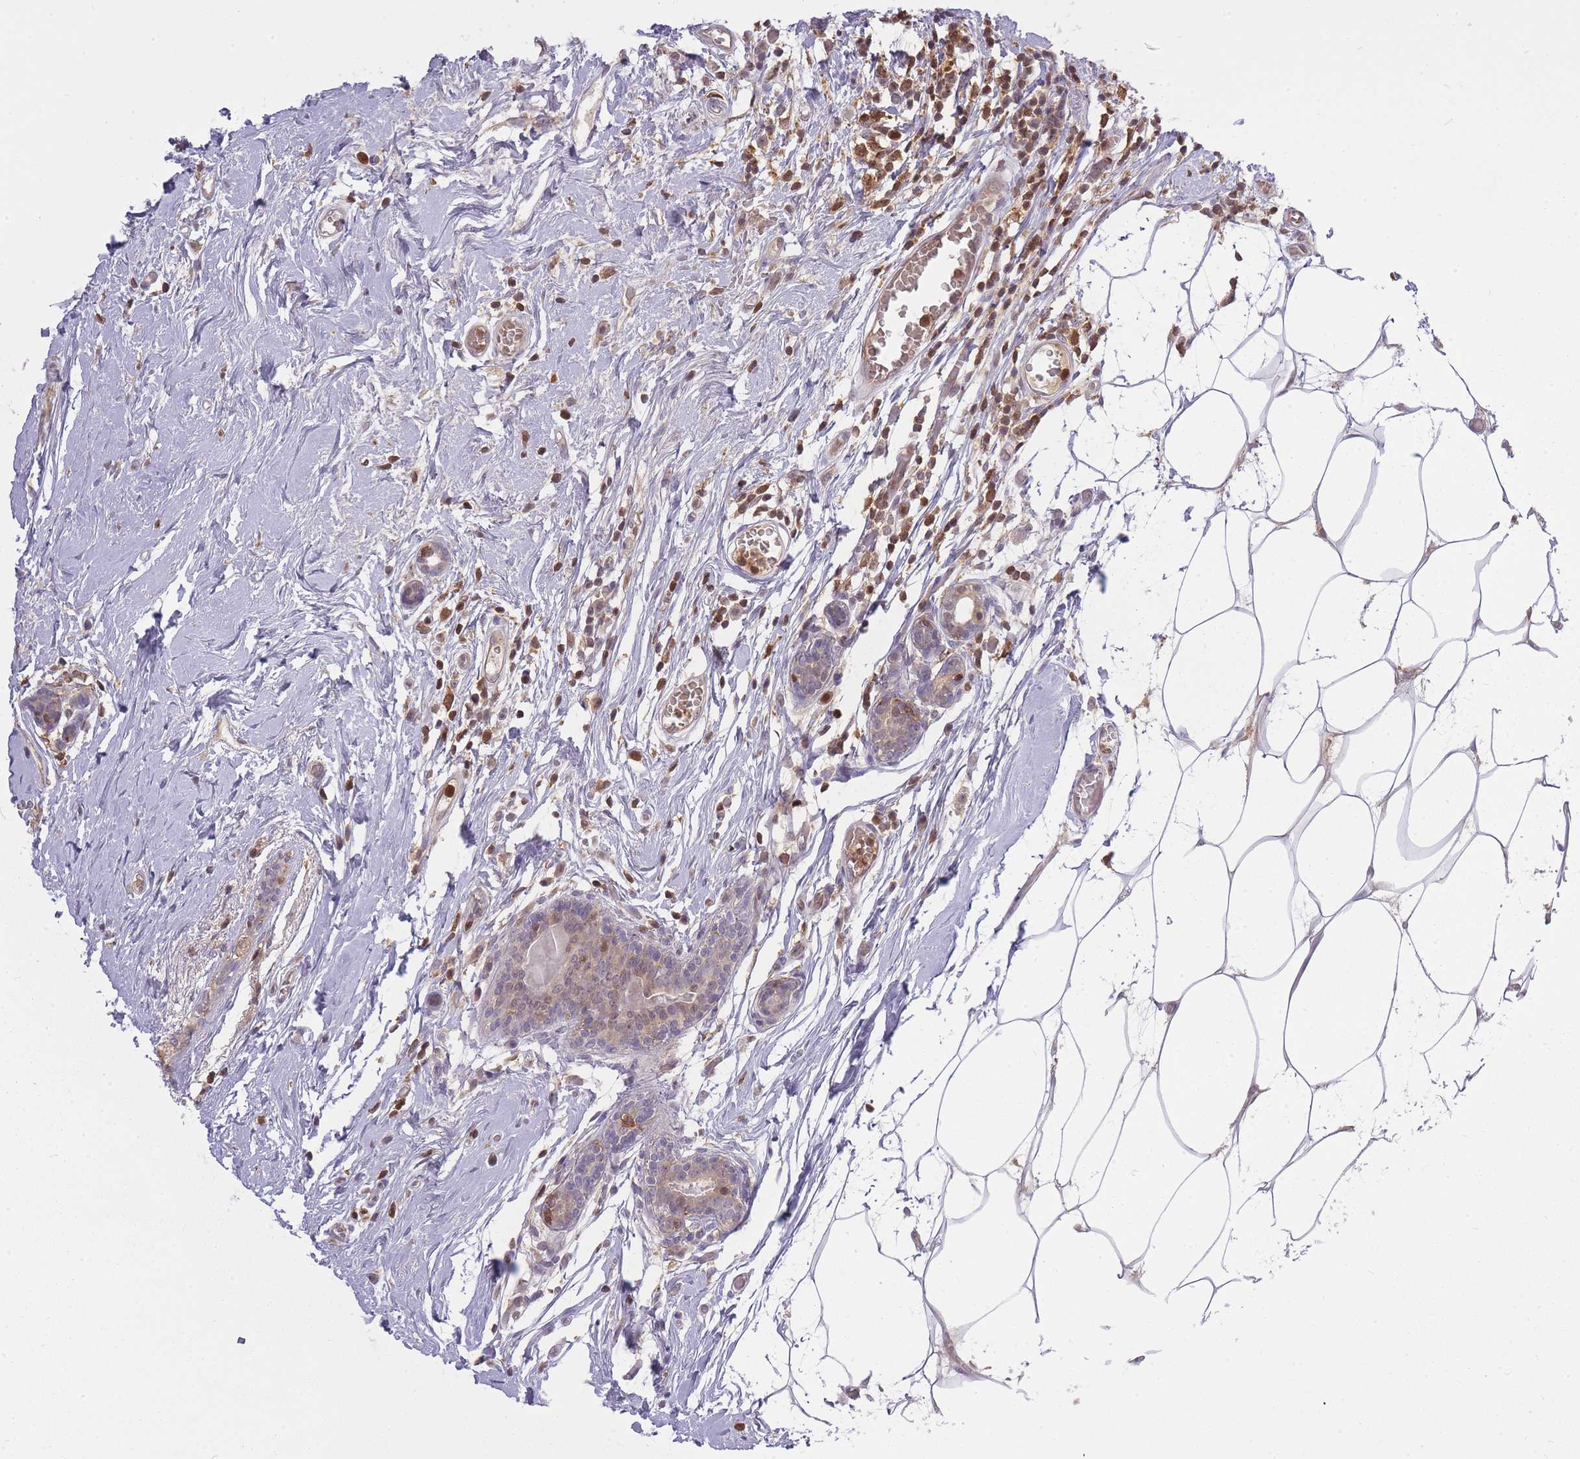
{"staining": {"intensity": "weak", "quantity": "25%-75%", "location": "cytoplasmic/membranous,nuclear"}, "tissue": "breast cancer", "cell_type": "Tumor cells", "image_type": "cancer", "snomed": [{"axis": "morphology", "description": "Lobular carcinoma"}, {"axis": "topography", "description": "Breast"}], "caption": "A photomicrograph showing weak cytoplasmic/membranous and nuclear staining in approximately 25%-75% of tumor cells in lobular carcinoma (breast), as visualized by brown immunohistochemical staining.", "gene": "CXorf38", "patient": {"sex": "female", "age": 58}}